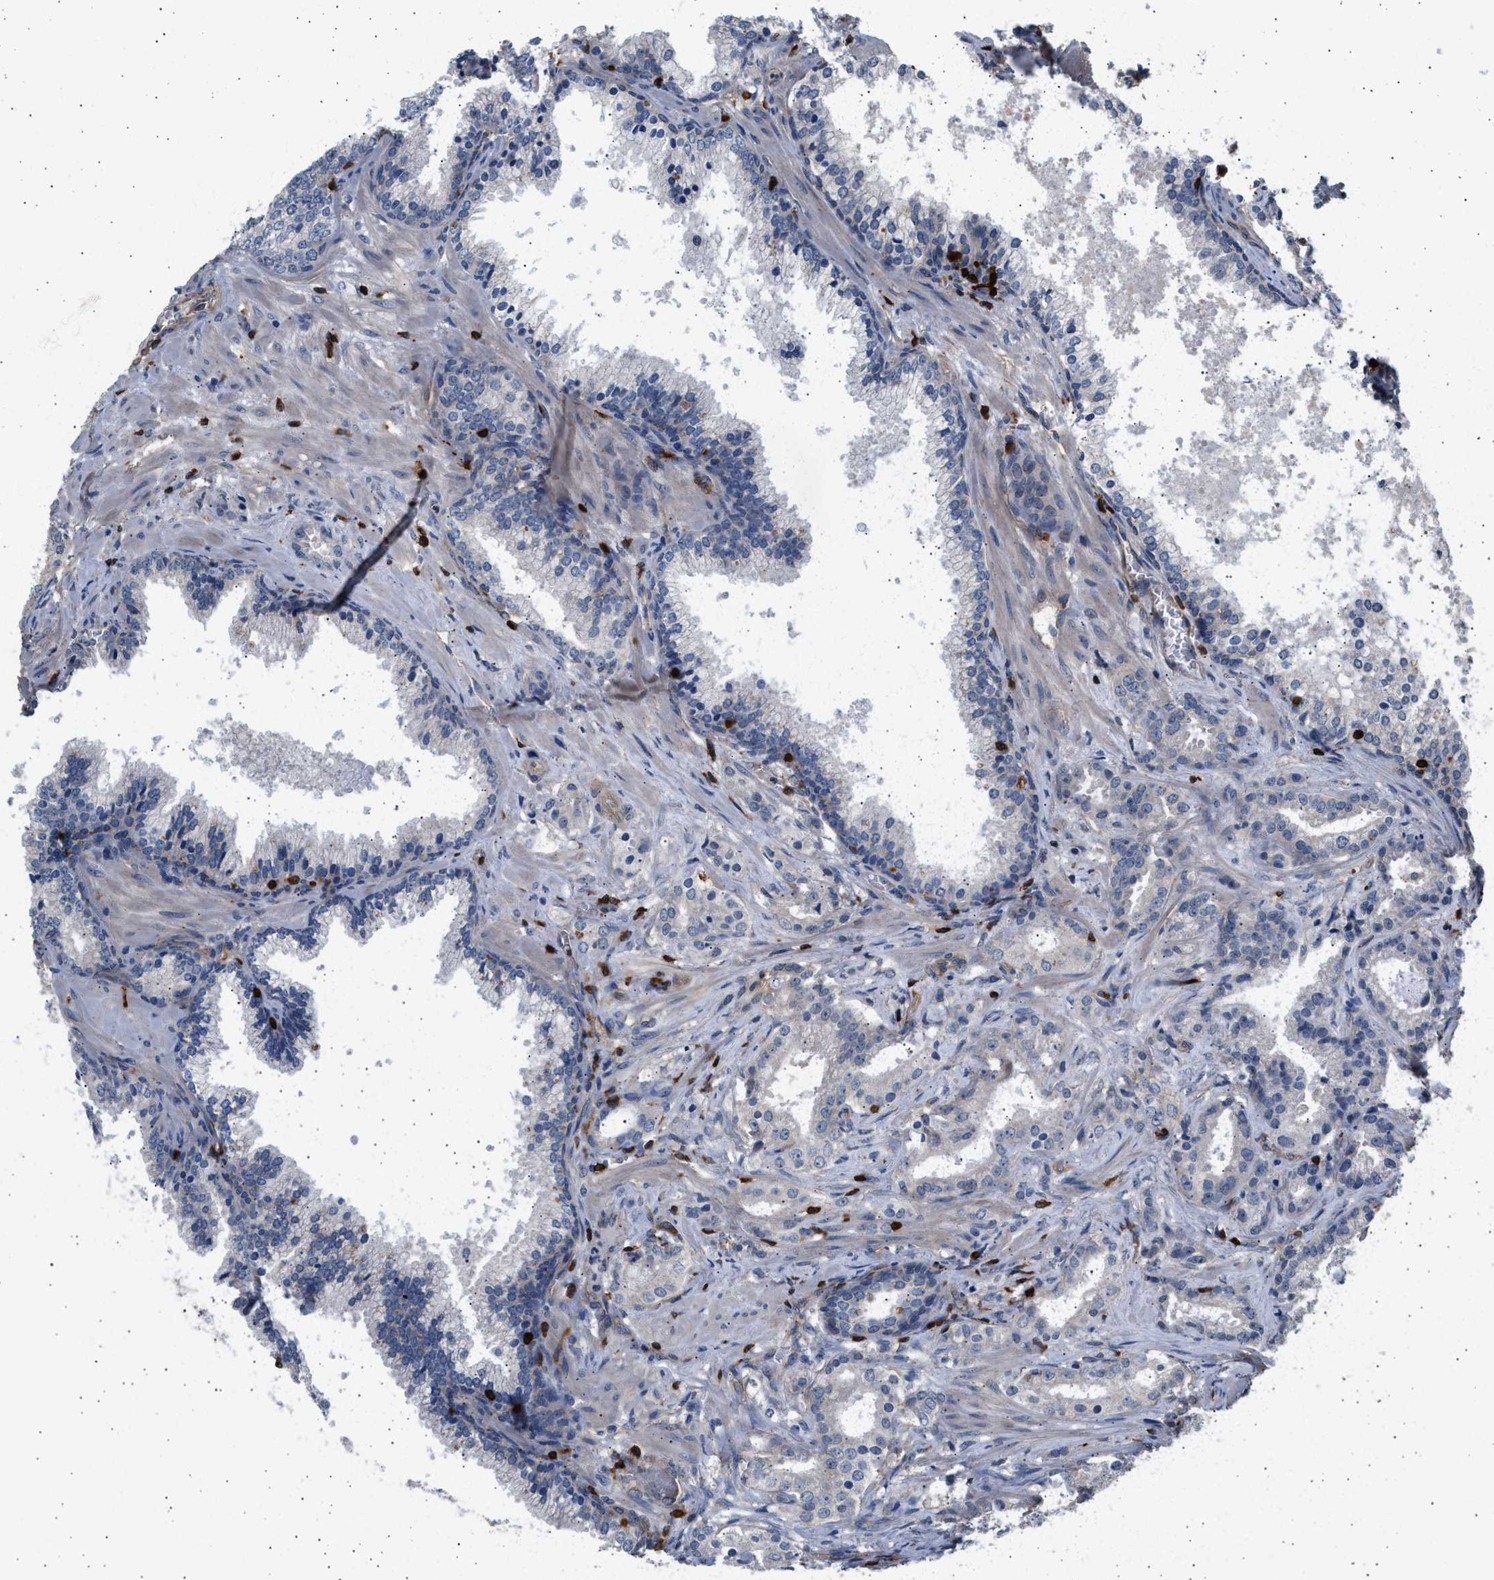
{"staining": {"intensity": "negative", "quantity": "none", "location": "none"}, "tissue": "prostate cancer", "cell_type": "Tumor cells", "image_type": "cancer", "snomed": [{"axis": "morphology", "description": "Adenocarcinoma, Low grade"}, {"axis": "topography", "description": "Prostate"}], "caption": "The micrograph shows no staining of tumor cells in prostate cancer (low-grade adenocarcinoma).", "gene": "GRAP2", "patient": {"sex": "male", "age": 59}}